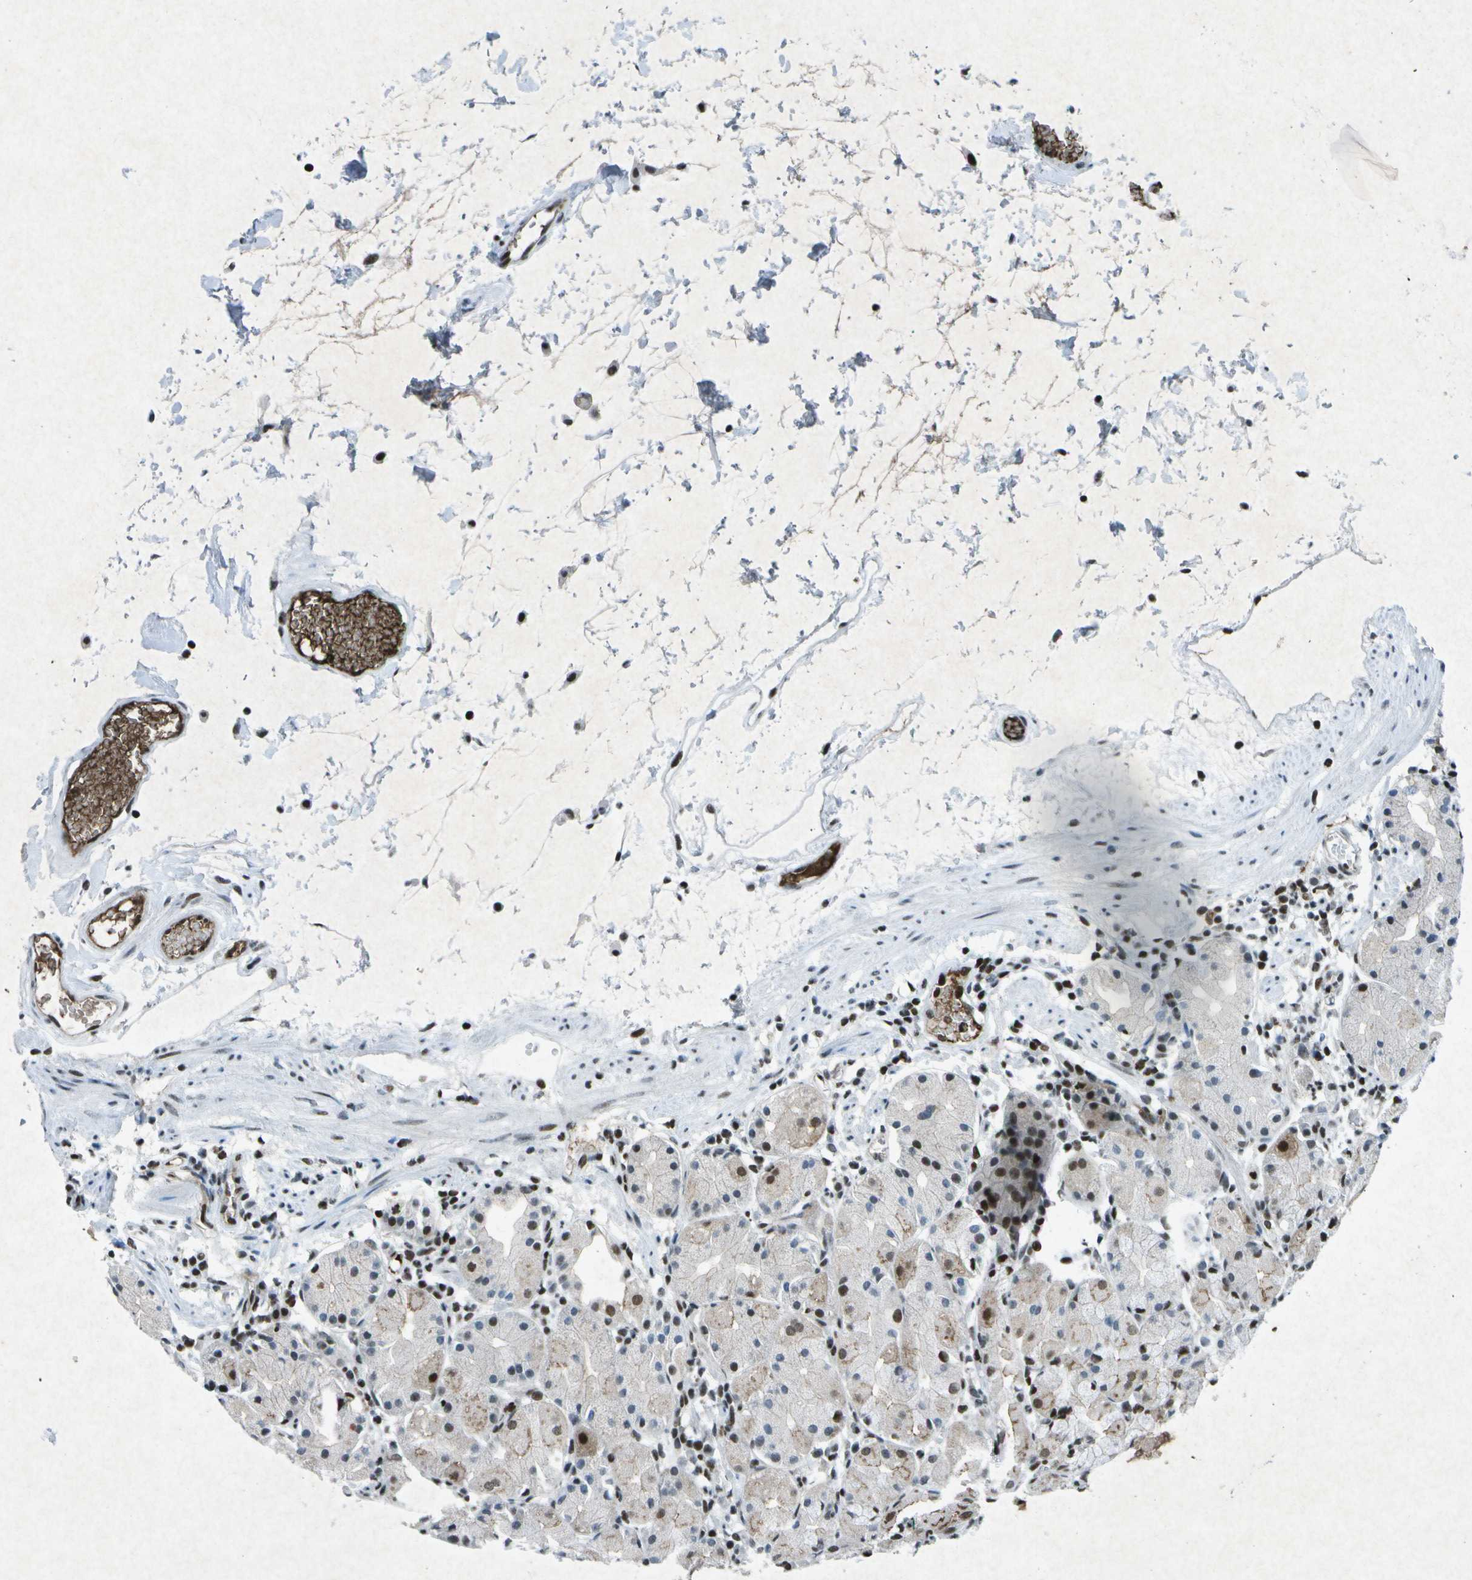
{"staining": {"intensity": "moderate", "quantity": "25%-75%", "location": "nuclear"}, "tissue": "stomach", "cell_type": "Glandular cells", "image_type": "normal", "snomed": [{"axis": "morphology", "description": "Normal tissue, NOS"}, {"axis": "topography", "description": "Stomach"}, {"axis": "topography", "description": "Stomach, lower"}], "caption": "Immunohistochemical staining of unremarkable stomach exhibits medium levels of moderate nuclear expression in approximately 25%-75% of glandular cells.", "gene": "MTA2", "patient": {"sex": "female", "age": 75}}